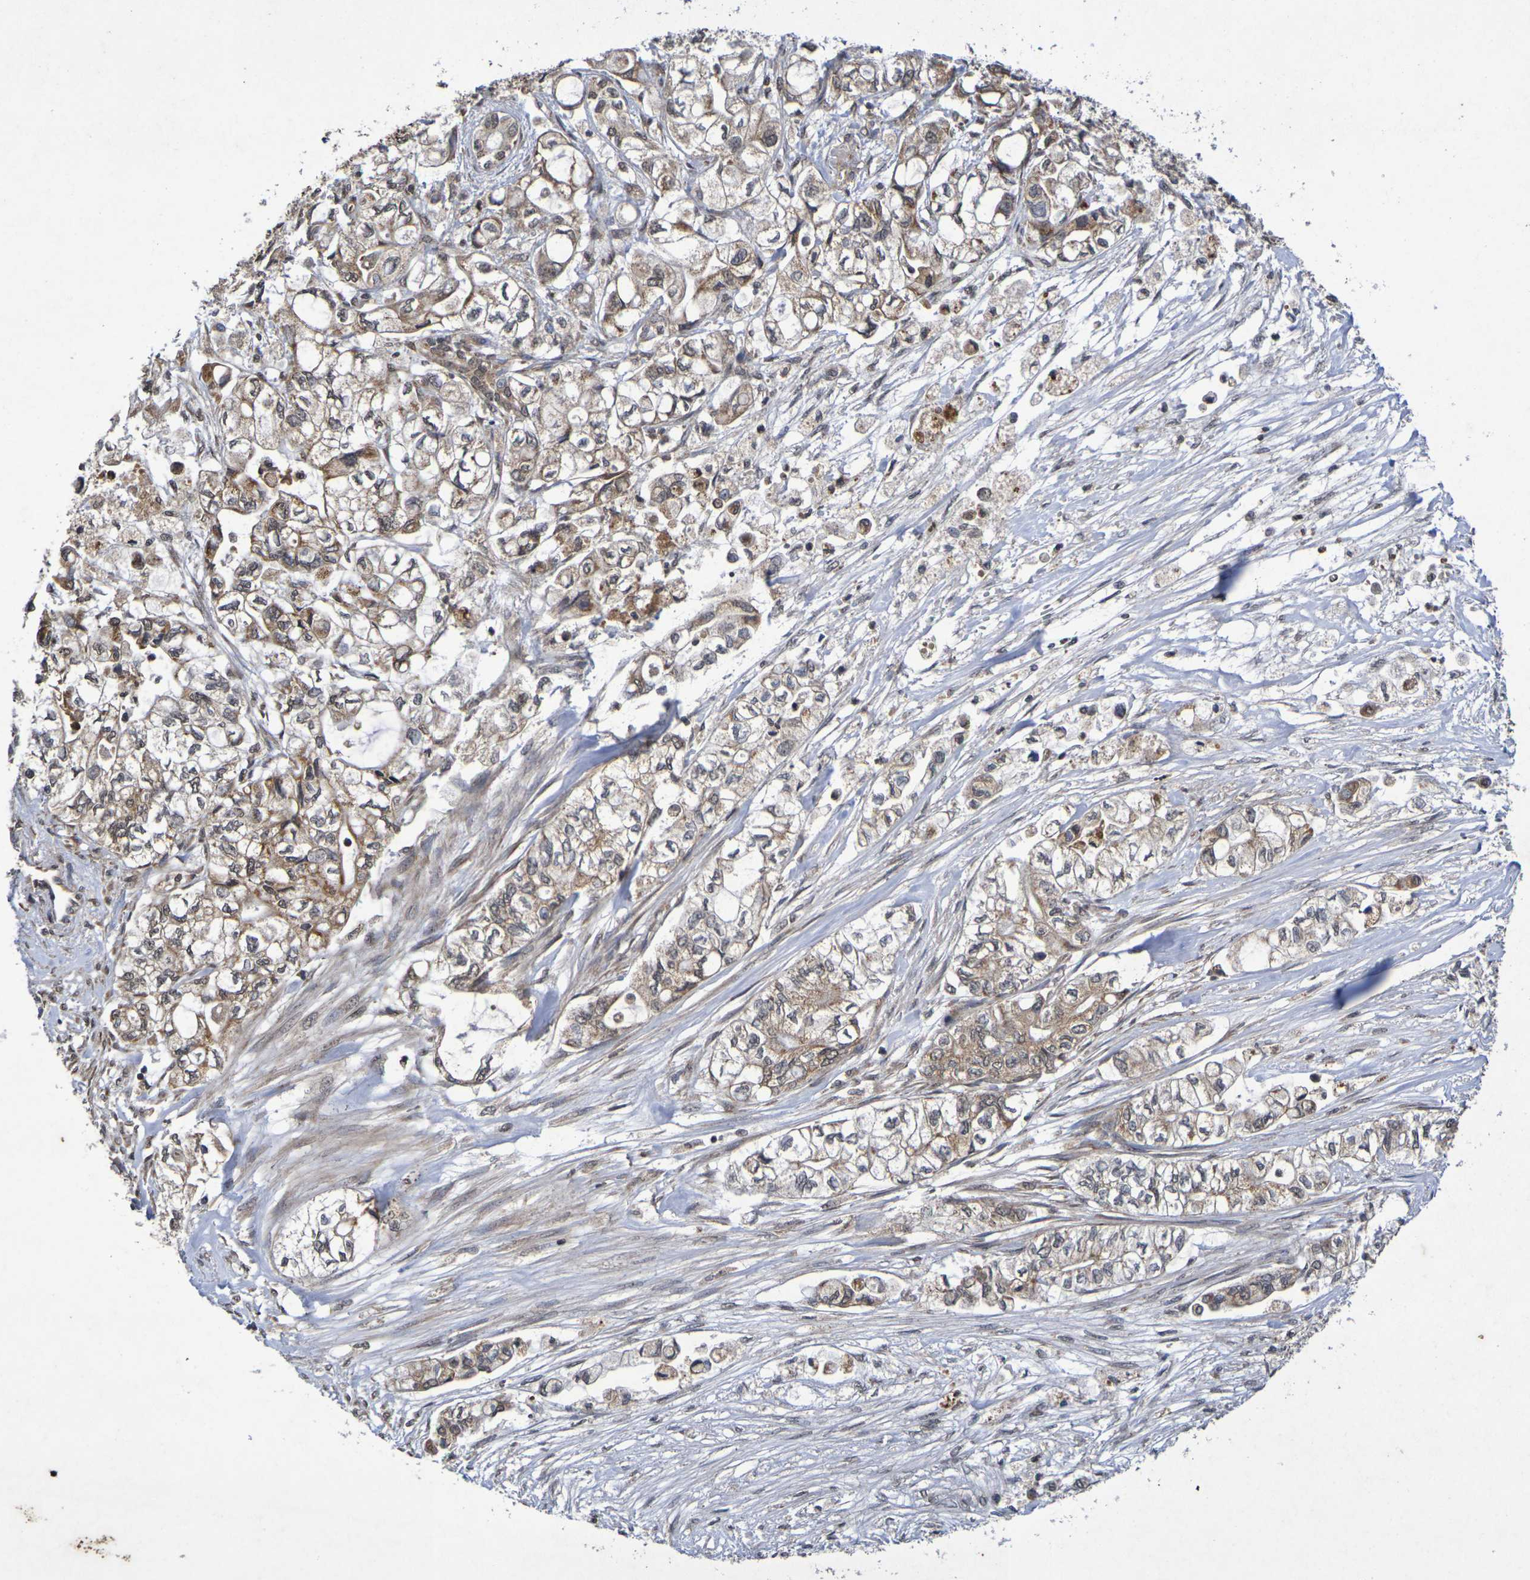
{"staining": {"intensity": "moderate", "quantity": ">75%", "location": "cytoplasmic/membranous"}, "tissue": "pancreatic cancer", "cell_type": "Tumor cells", "image_type": "cancer", "snomed": [{"axis": "morphology", "description": "Adenocarcinoma, NOS"}, {"axis": "topography", "description": "Pancreas"}], "caption": "Adenocarcinoma (pancreatic) stained with a brown dye reveals moderate cytoplasmic/membranous positive positivity in approximately >75% of tumor cells.", "gene": "GUCY1A2", "patient": {"sex": "male", "age": 79}}